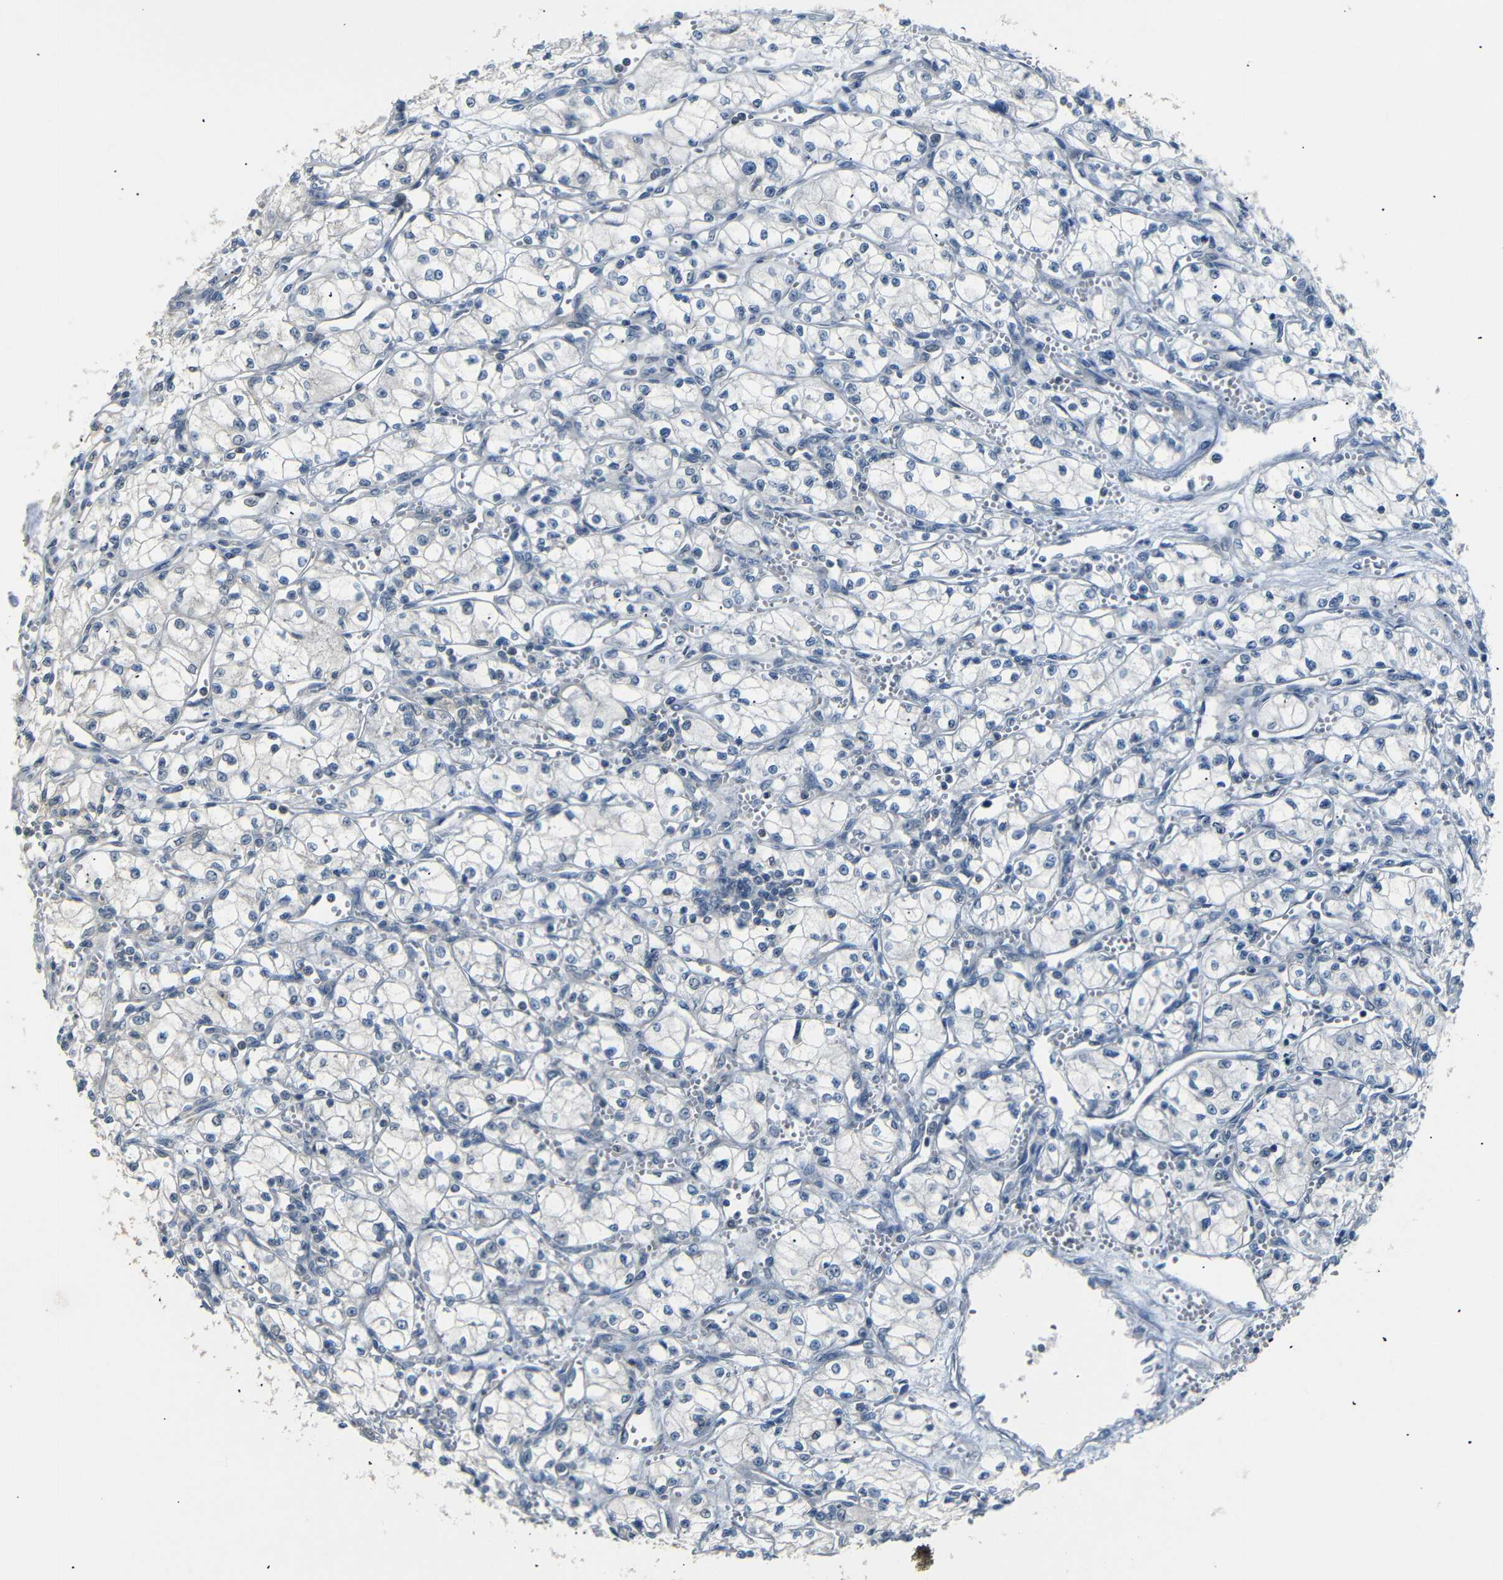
{"staining": {"intensity": "negative", "quantity": "none", "location": "none"}, "tissue": "renal cancer", "cell_type": "Tumor cells", "image_type": "cancer", "snomed": [{"axis": "morphology", "description": "Normal tissue, NOS"}, {"axis": "morphology", "description": "Adenocarcinoma, NOS"}, {"axis": "topography", "description": "Kidney"}], "caption": "IHC image of human renal cancer (adenocarcinoma) stained for a protein (brown), which shows no expression in tumor cells.", "gene": "SFN", "patient": {"sex": "male", "age": 59}}